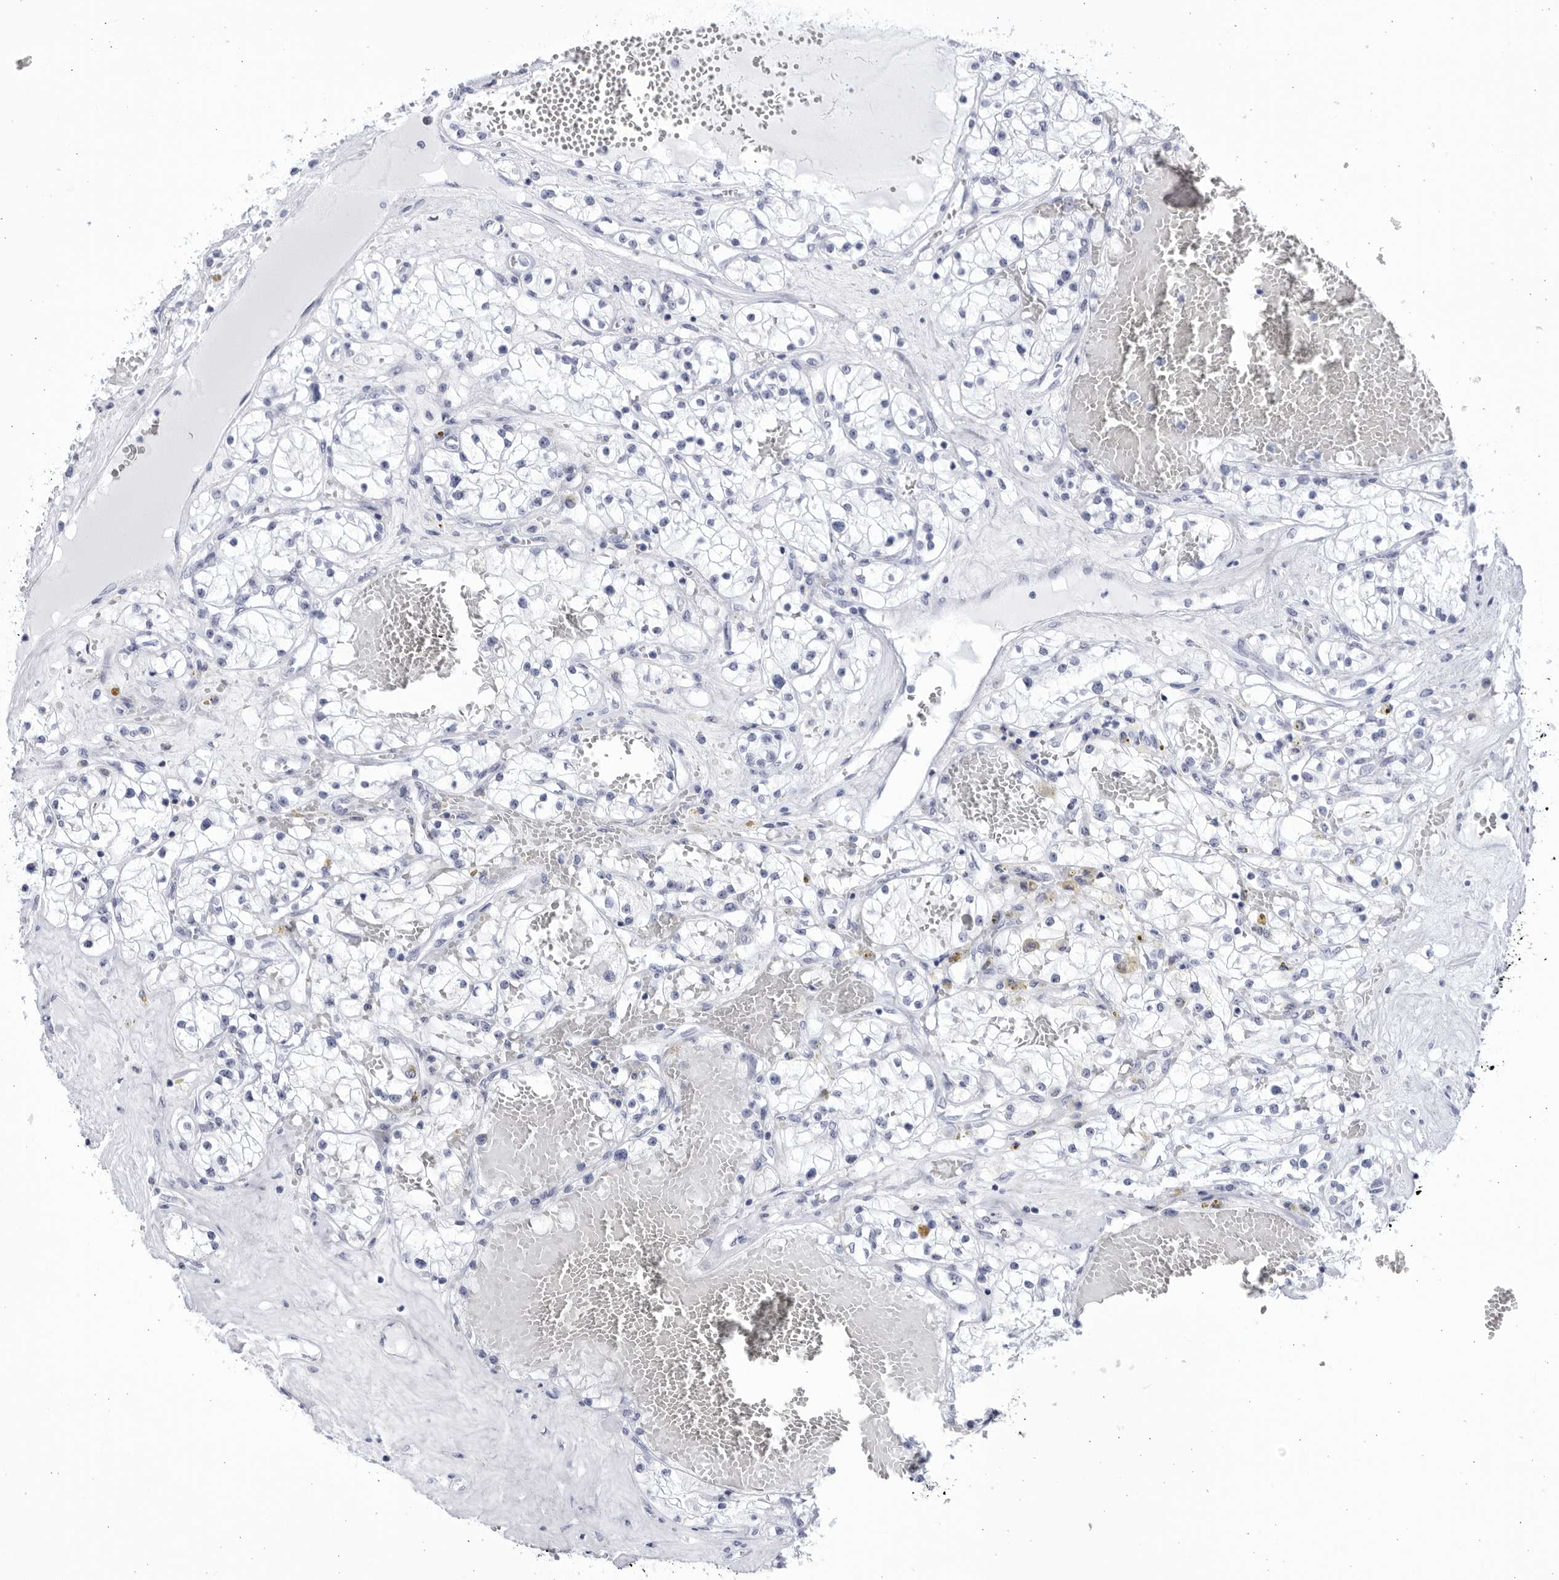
{"staining": {"intensity": "negative", "quantity": "none", "location": "none"}, "tissue": "renal cancer", "cell_type": "Tumor cells", "image_type": "cancer", "snomed": [{"axis": "morphology", "description": "Normal tissue, NOS"}, {"axis": "morphology", "description": "Adenocarcinoma, NOS"}, {"axis": "topography", "description": "Kidney"}], "caption": "The immunohistochemistry micrograph has no significant staining in tumor cells of adenocarcinoma (renal) tissue.", "gene": "CCDC181", "patient": {"sex": "male", "age": 68}}